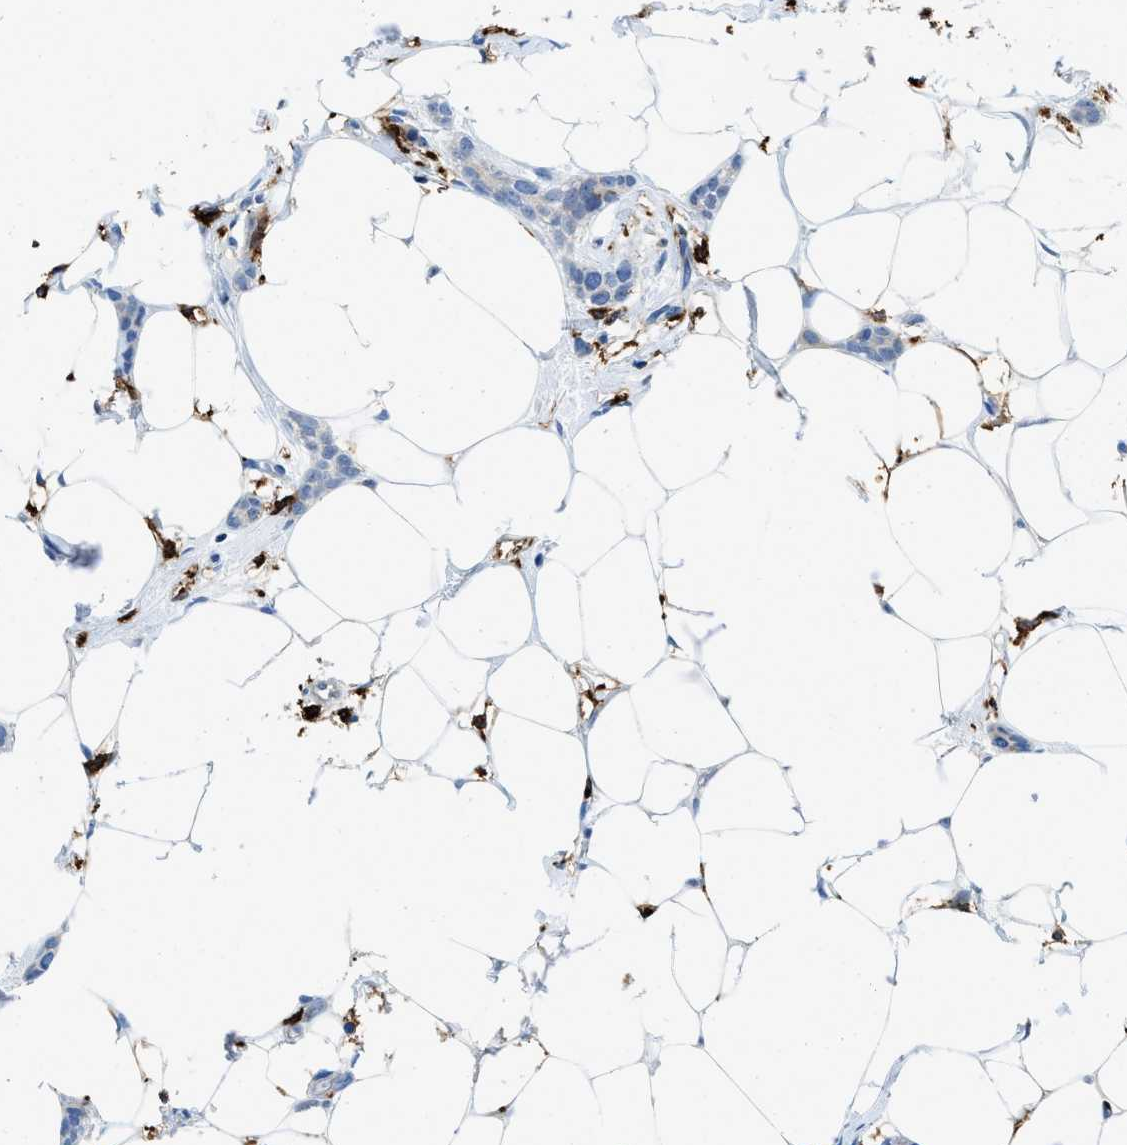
{"staining": {"intensity": "negative", "quantity": "none", "location": "none"}, "tissue": "breast cancer", "cell_type": "Tumor cells", "image_type": "cancer", "snomed": [{"axis": "morphology", "description": "Lobular carcinoma"}, {"axis": "topography", "description": "Skin"}, {"axis": "topography", "description": "Breast"}], "caption": "An image of human breast lobular carcinoma is negative for staining in tumor cells.", "gene": "CD226", "patient": {"sex": "female", "age": 46}}